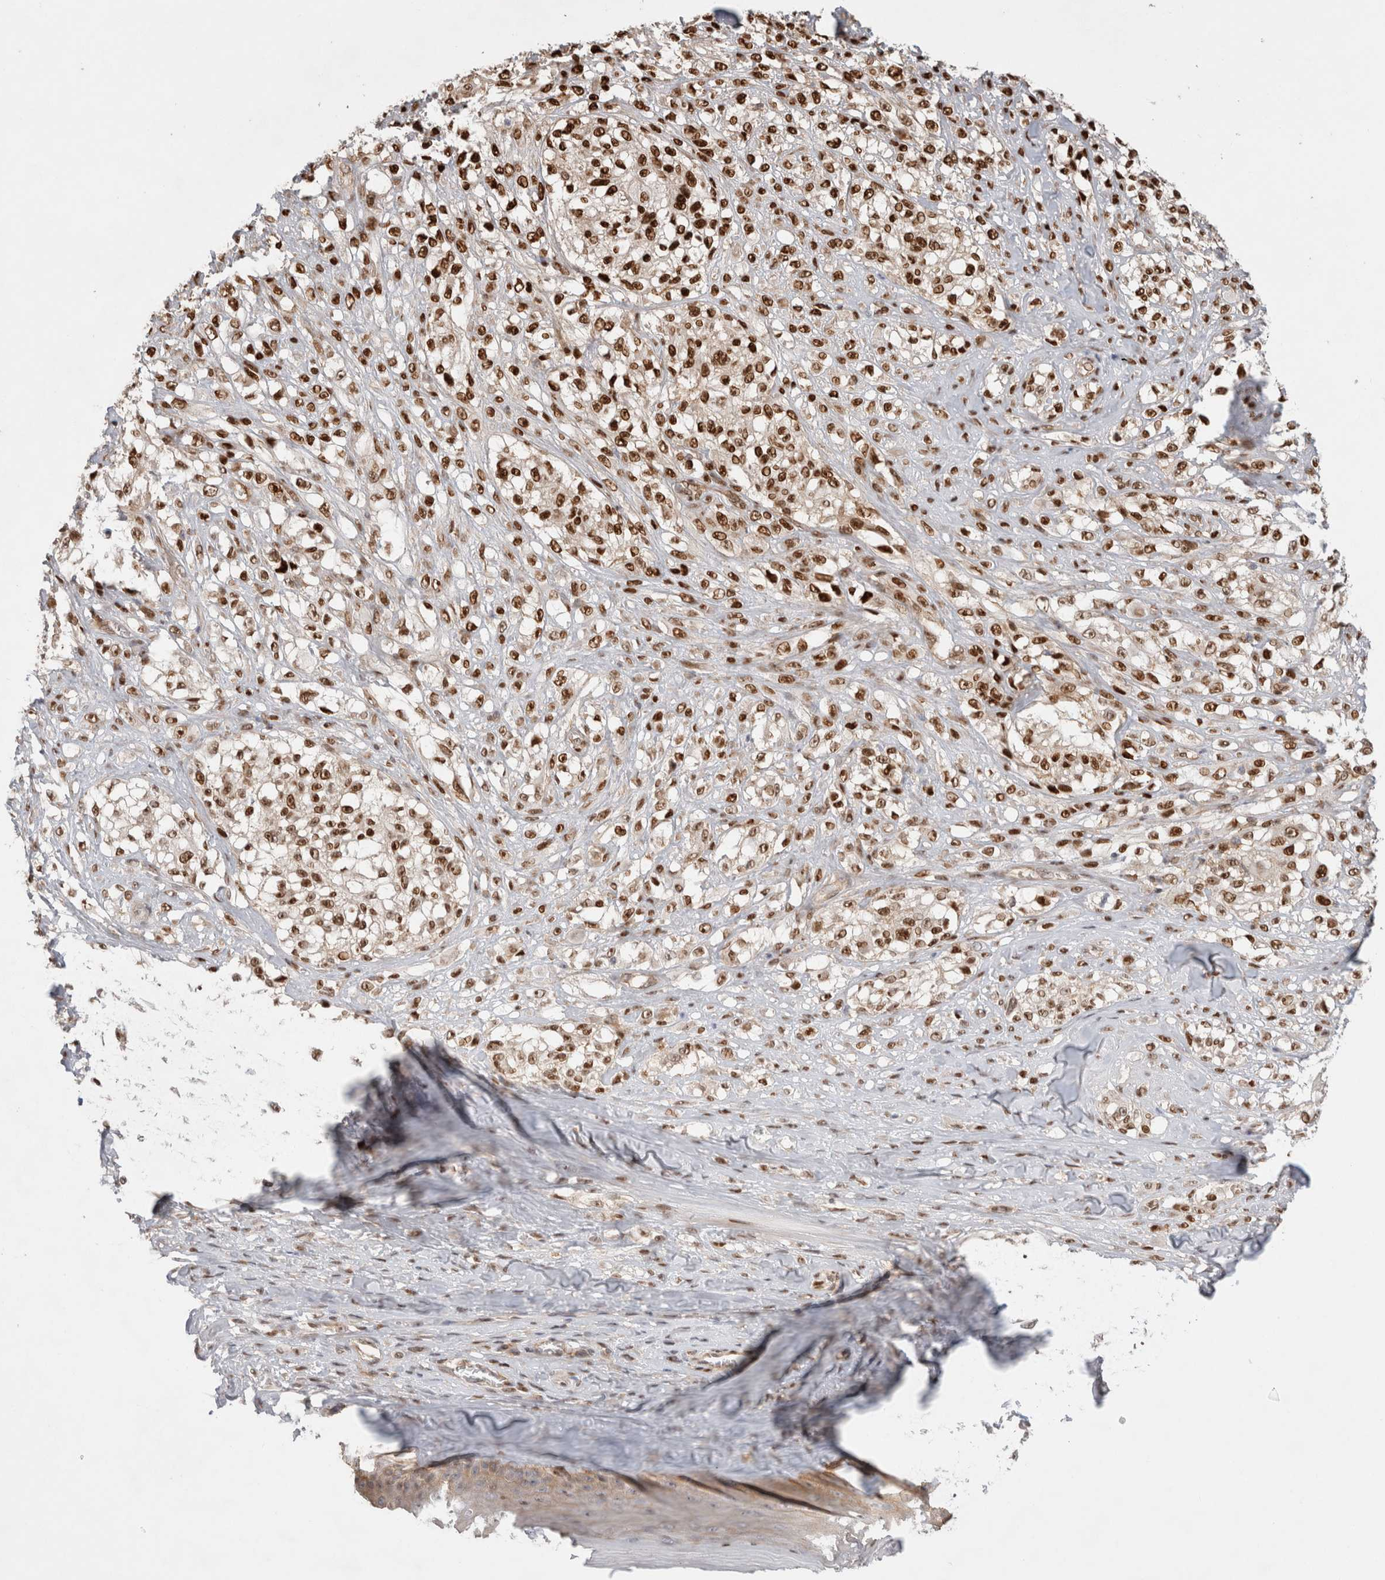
{"staining": {"intensity": "strong", "quantity": ">75%", "location": "nuclear"}, "tissue": "melanoma", "cell_type": "Tumor cells", "image_type": "cancer", "snomed": [{"axis": "morphology", "description": "Malignant melanoma, NOS"}, {"axis": "topography", "description": "Skin of head"}], "caption": "Melanoma stained with DAB IHC reveals high levels of strong nuclear positivity in approximately >75% of tumor cells.", "gene": "TCF4", "patient": {"sex": "male", "age": 83}}